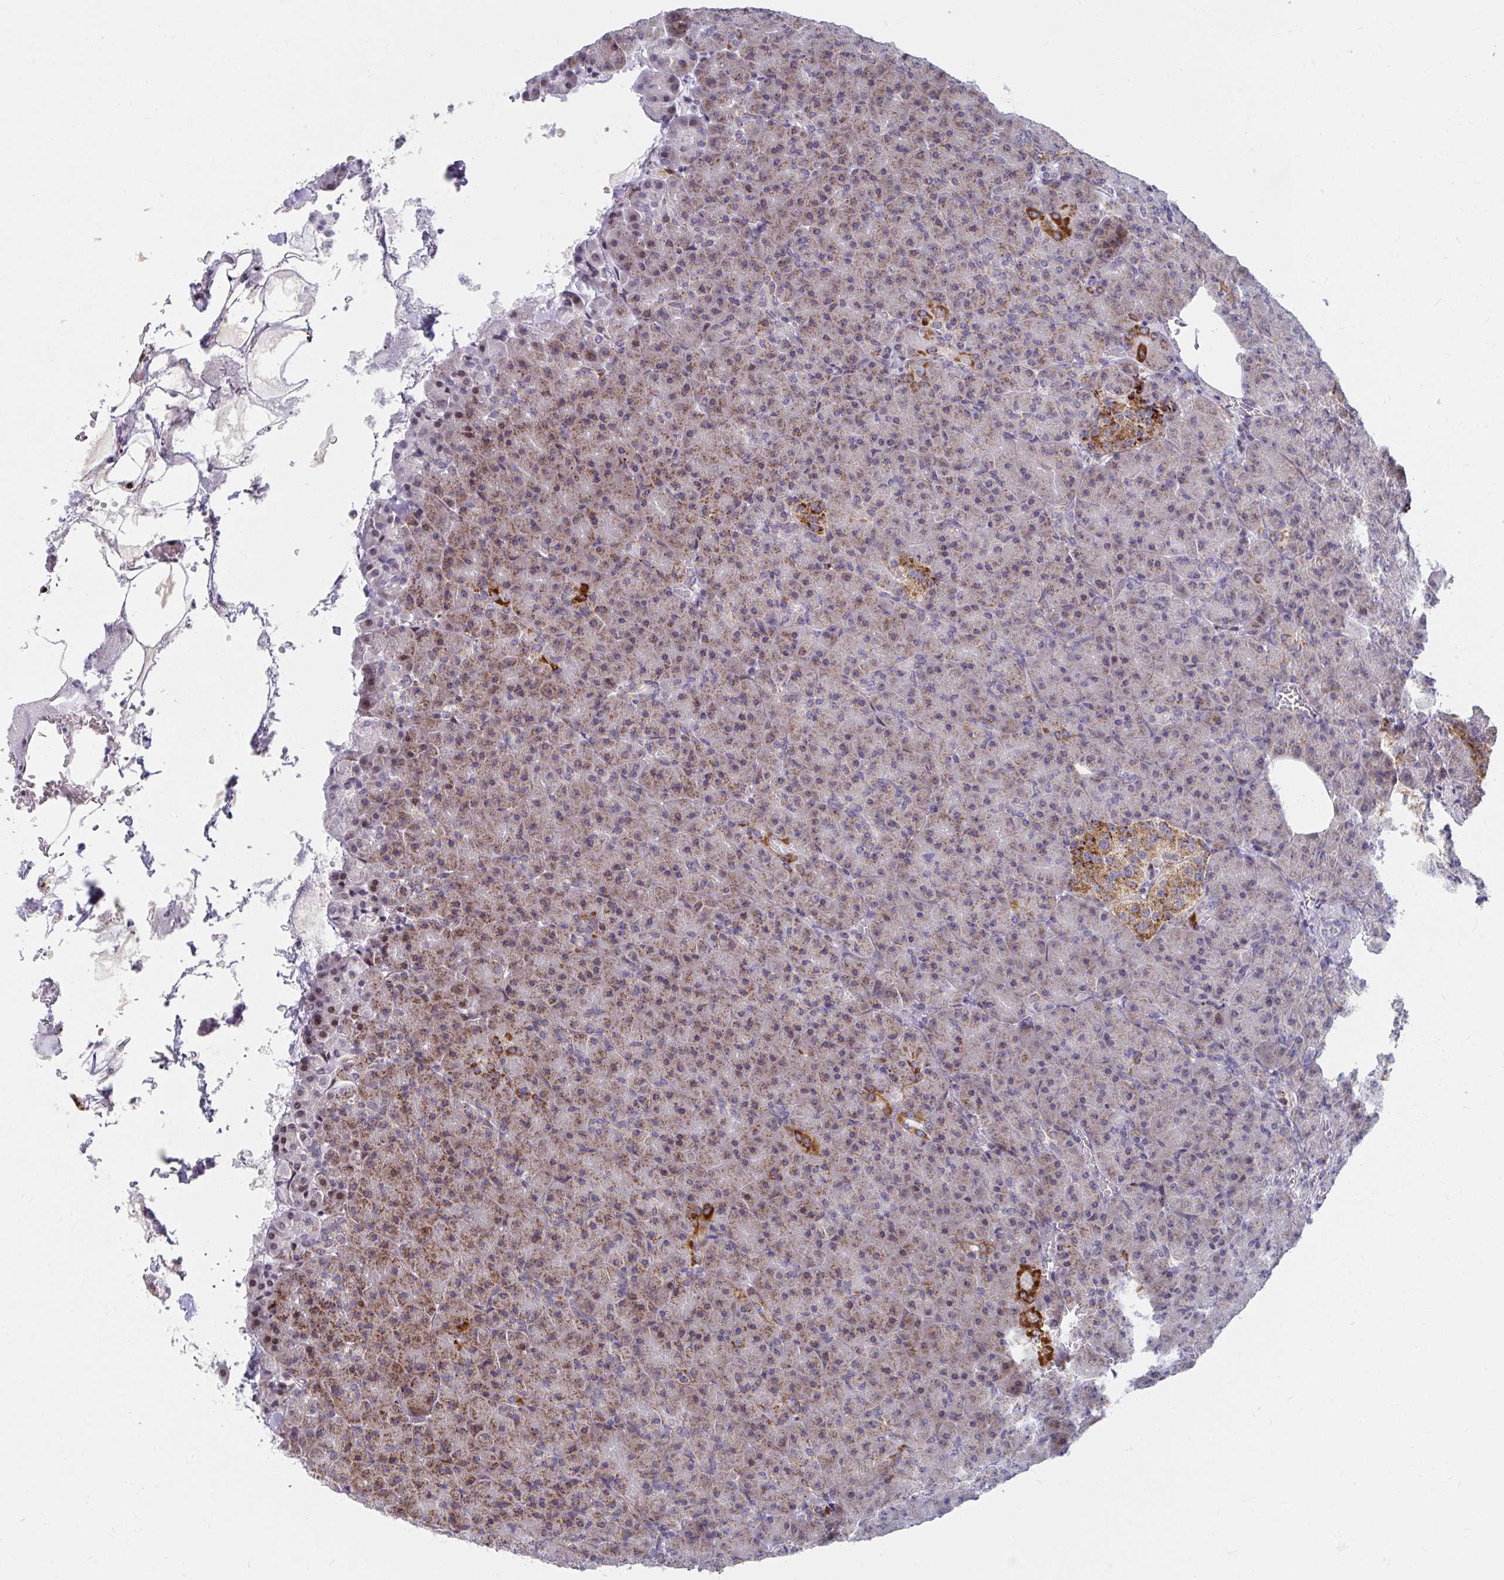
{"staining": {"intensity": "moderate", "quantity": "25%-75%", "location": "cytoplasmic/membranous"}, "tissue": "pancreas", "cell_type": "Exocrine glandular cells", "image_type": "normal", "snomed": [{"axis": "morphology", "description": "Normal tissue, NOS"}, {"axis": "topography", "description": "Pancreas"}], "caption": "Immunohistochemical staining of unremarkable human pancreas demonstrates moderate cytoplasmic/membranous protein expression in approximately 25%-75% of exocrine glandular cells.", "gene": "EXOC5", "patient": {"sex": "female", "age": 74}}